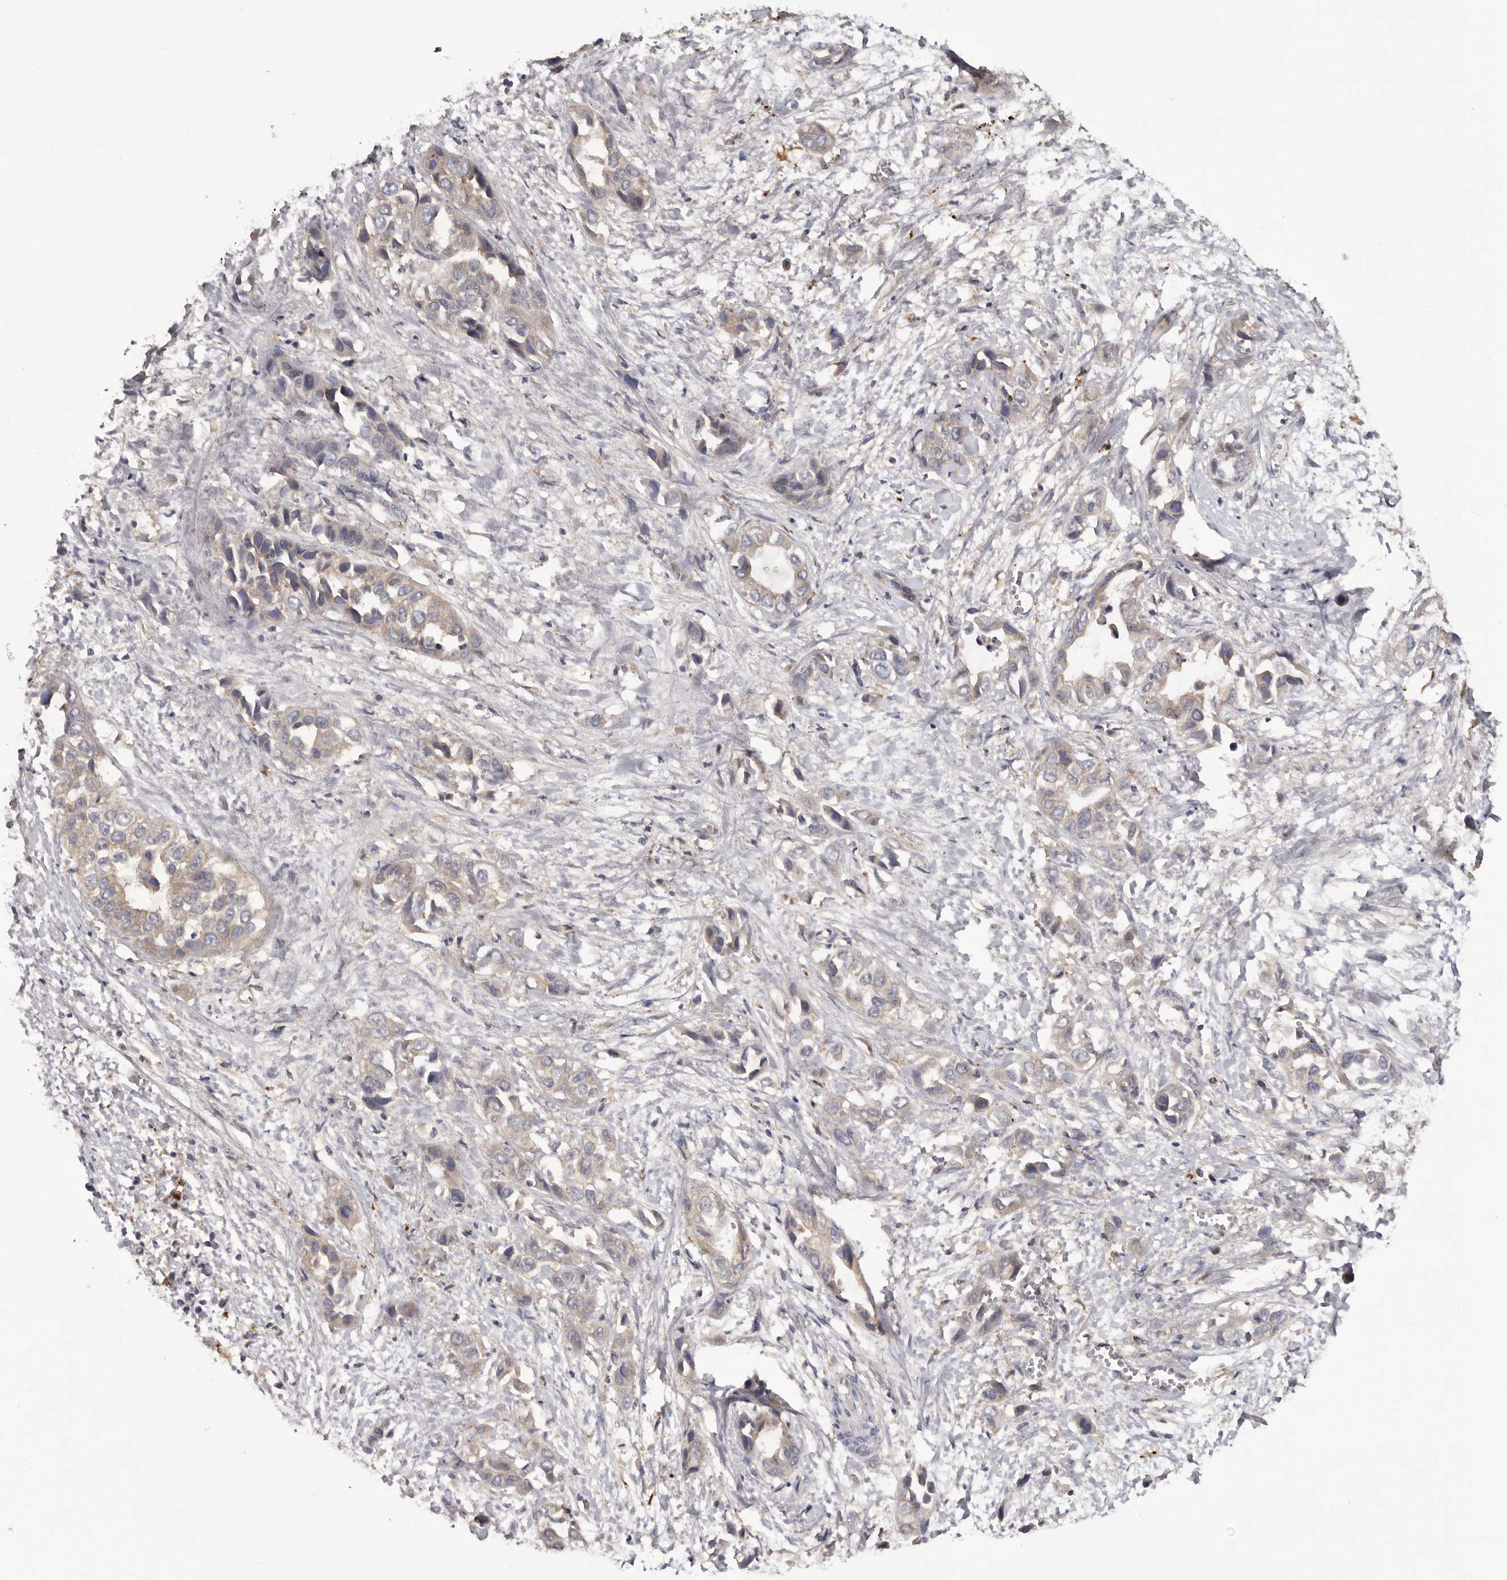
{"staining": {"intensity": "weak", "quantity": "<25%", "location": "cytoplasmic/membranous"}, "tissue": "liver cancer", "cell_type": "Tumor cells", "image_type": "cancer", "snomed": [{"axis": "morphology", "description": "Cholangiocarcinoma"}, {"axis": "topography", "description": "Liver"}], "caption": "This is an IHC micrograph of liver cancer. There is no expression in tumor cells.", "gene": "INKA2", "patient": {"sex": "female", "age": 52}}